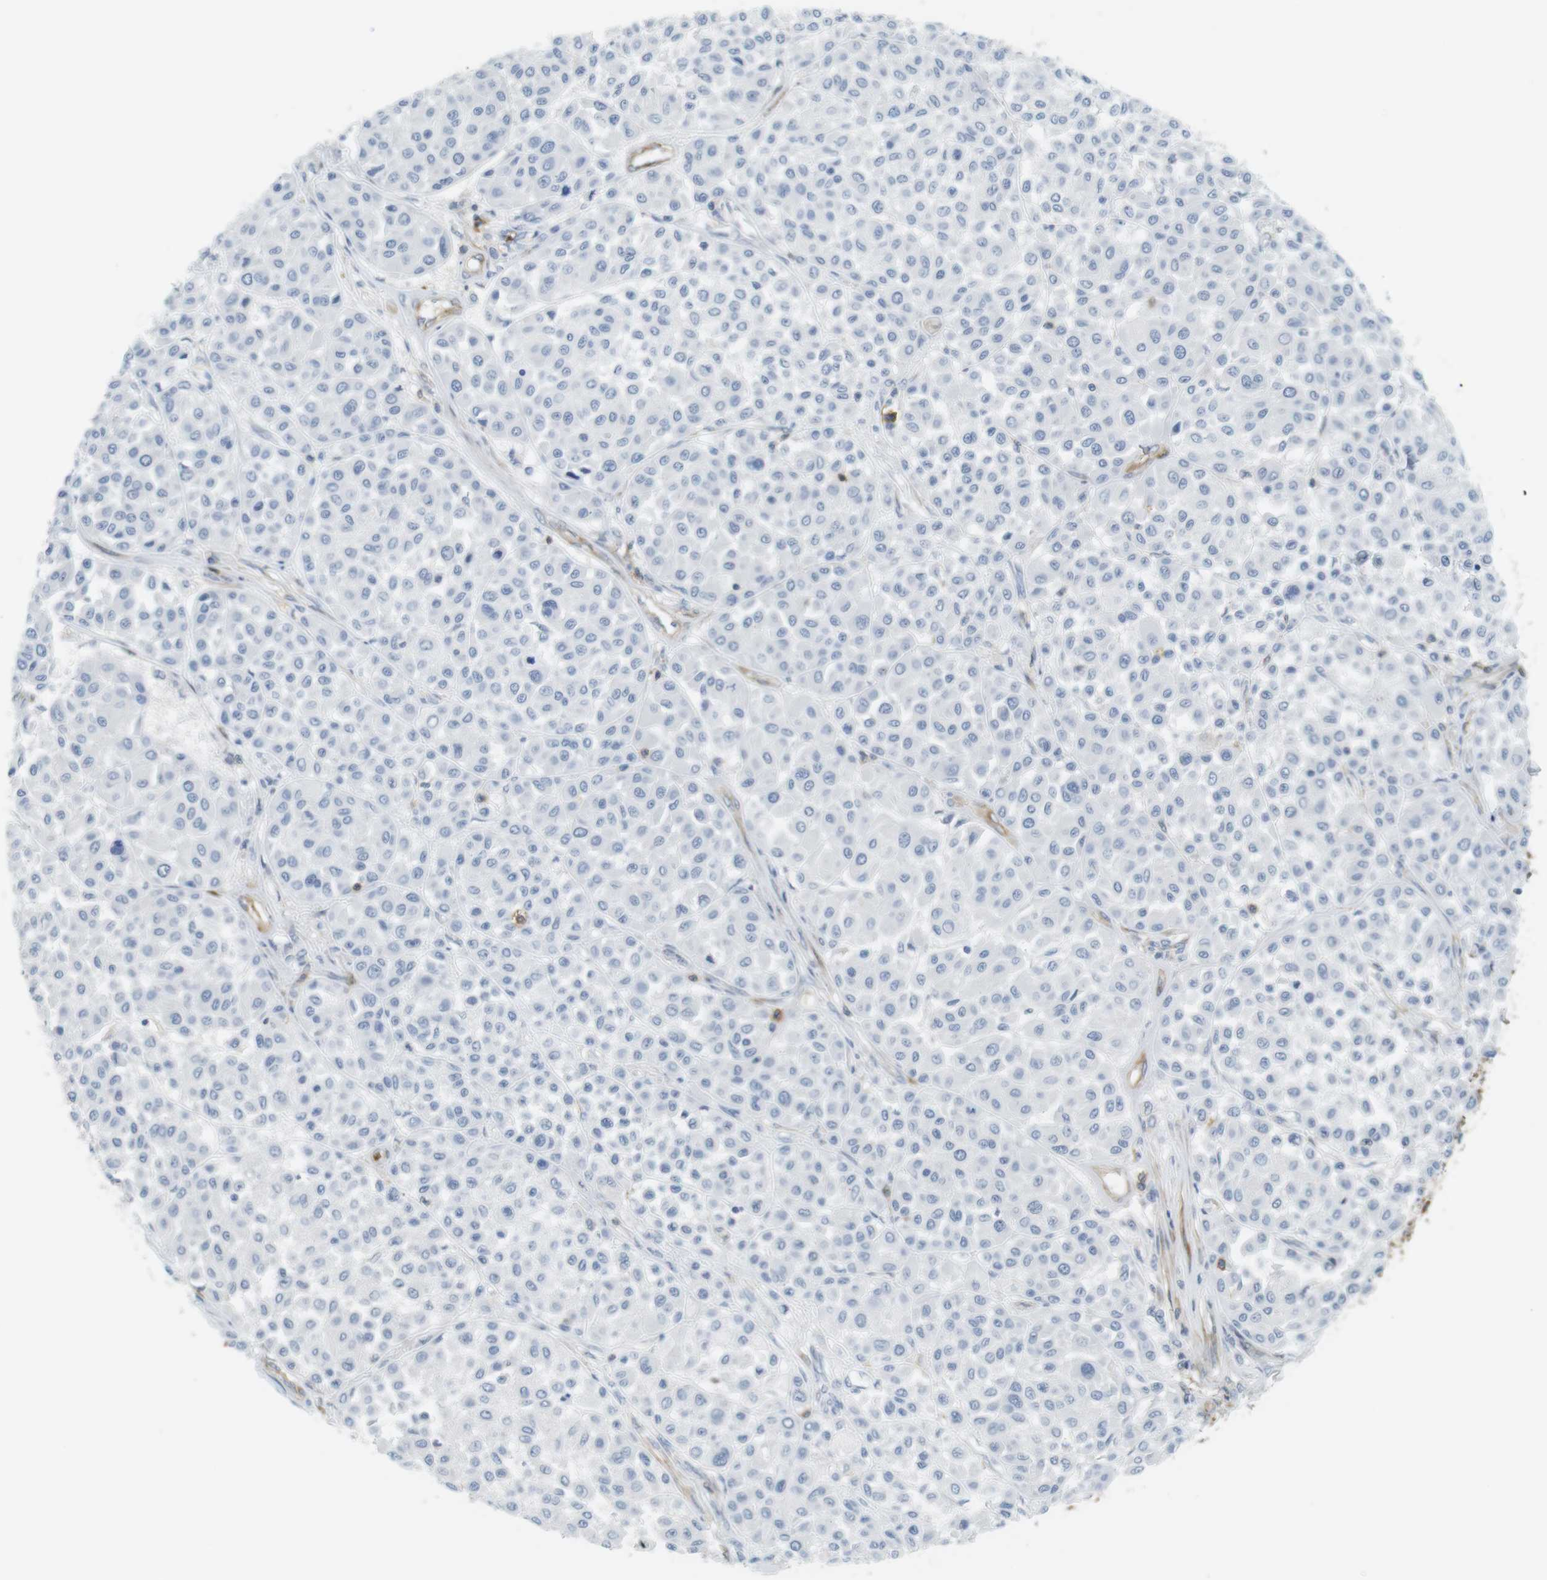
{"staining": {"intensity": "negative", "quantity": "none", "location": "none"}, "tissue": "melanoma", "cell_type": "Tumor cells", "image_type": "cancer", "snomed": [{"axis": "morphology", "description": "Malignant melanoma, Metastatic site"}, {"axis": "topography", "description": "Soft tissue"}], "caption": "High power microscopy photomicrograph of an IHC histopathology image of malignant melanoma (metastatic site), revealing no significant positivity in tumor cells.", "gene": "F2R", "patient": {"sex": "male", "age": 41}}